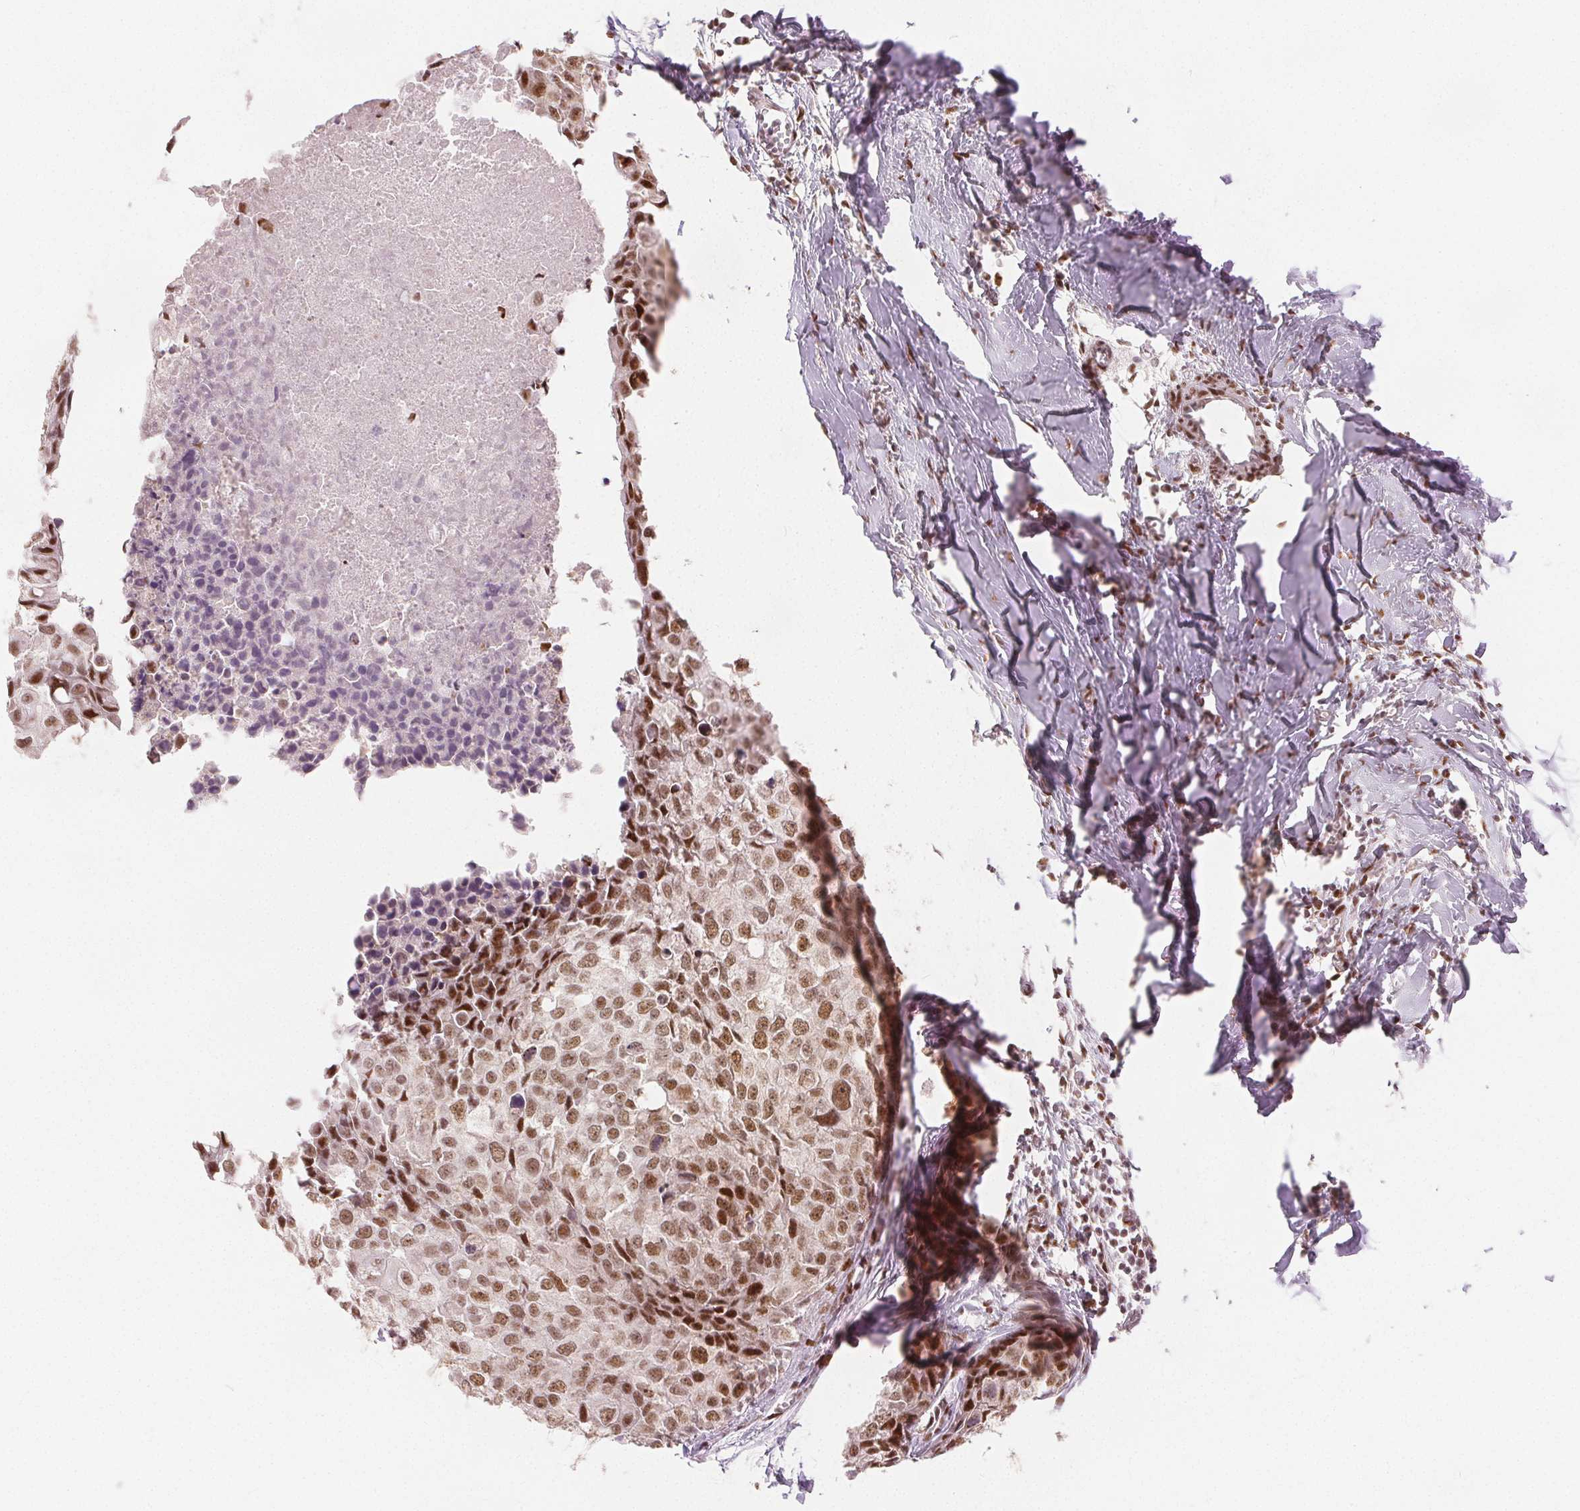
{"staining": {"intensity": "moderate", "quantity": ">75%", "location": "nuclear"}, "tissue": "breast cancer", "cell_type": "Tumor cells", "image_type": "cancer", "snomed": [{"axis": "morphology", "description": "Duct carcinoma"}, {"axis": "topography", "description": "Breast"}], "caption": "Tumor cells show moderate nuclear positivity in approximately >75% of cells in invasive ductal carcinoma (breast).", "gene": "ZNF703", "patient": {"sex": "female", "age": 38}}